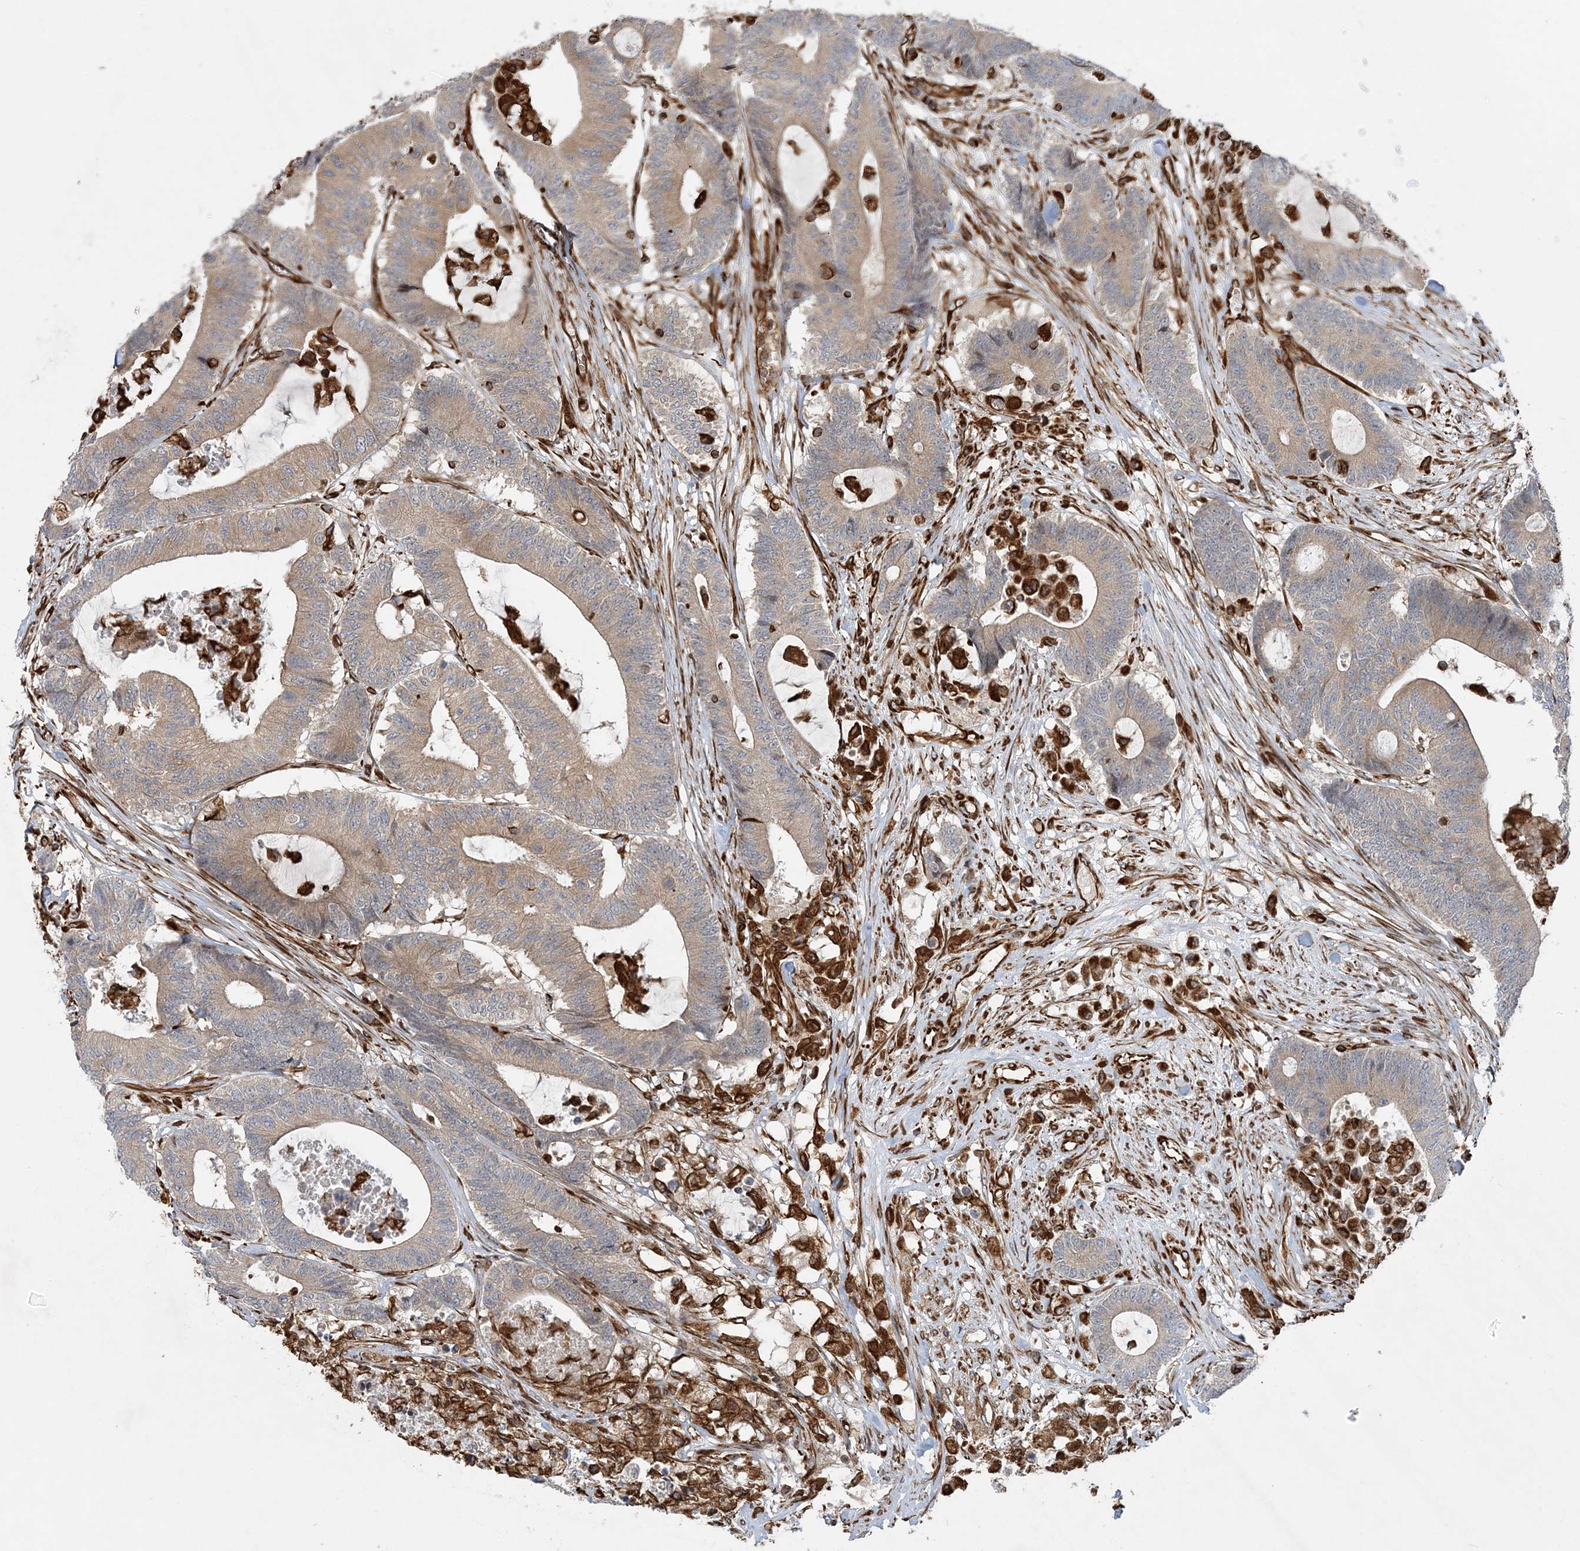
{"staining": {"intensity": "weak", "quantity": ">75%", "location": "cytoplasmic/membranous"}, "tissue": "colorectal cancer", "cell_type": "Tumor cells", "image_type": "cancer", "snomed": [{"axis": "morphology", "description": "Adenocarcinoma, NOS"}, {"axis": "topography", "description": "Colon"}], "caption": "A low amount of weak cytoplasmic/membranous positivity is present in about >75% of tumor cells in colorectal cancer (adenocarcinoma) tissue. The protein is shown in brown color, while the nuclei are stained blue.", "gene": "FAM114A2", "patient": {"sex": "female", "age": 84}}